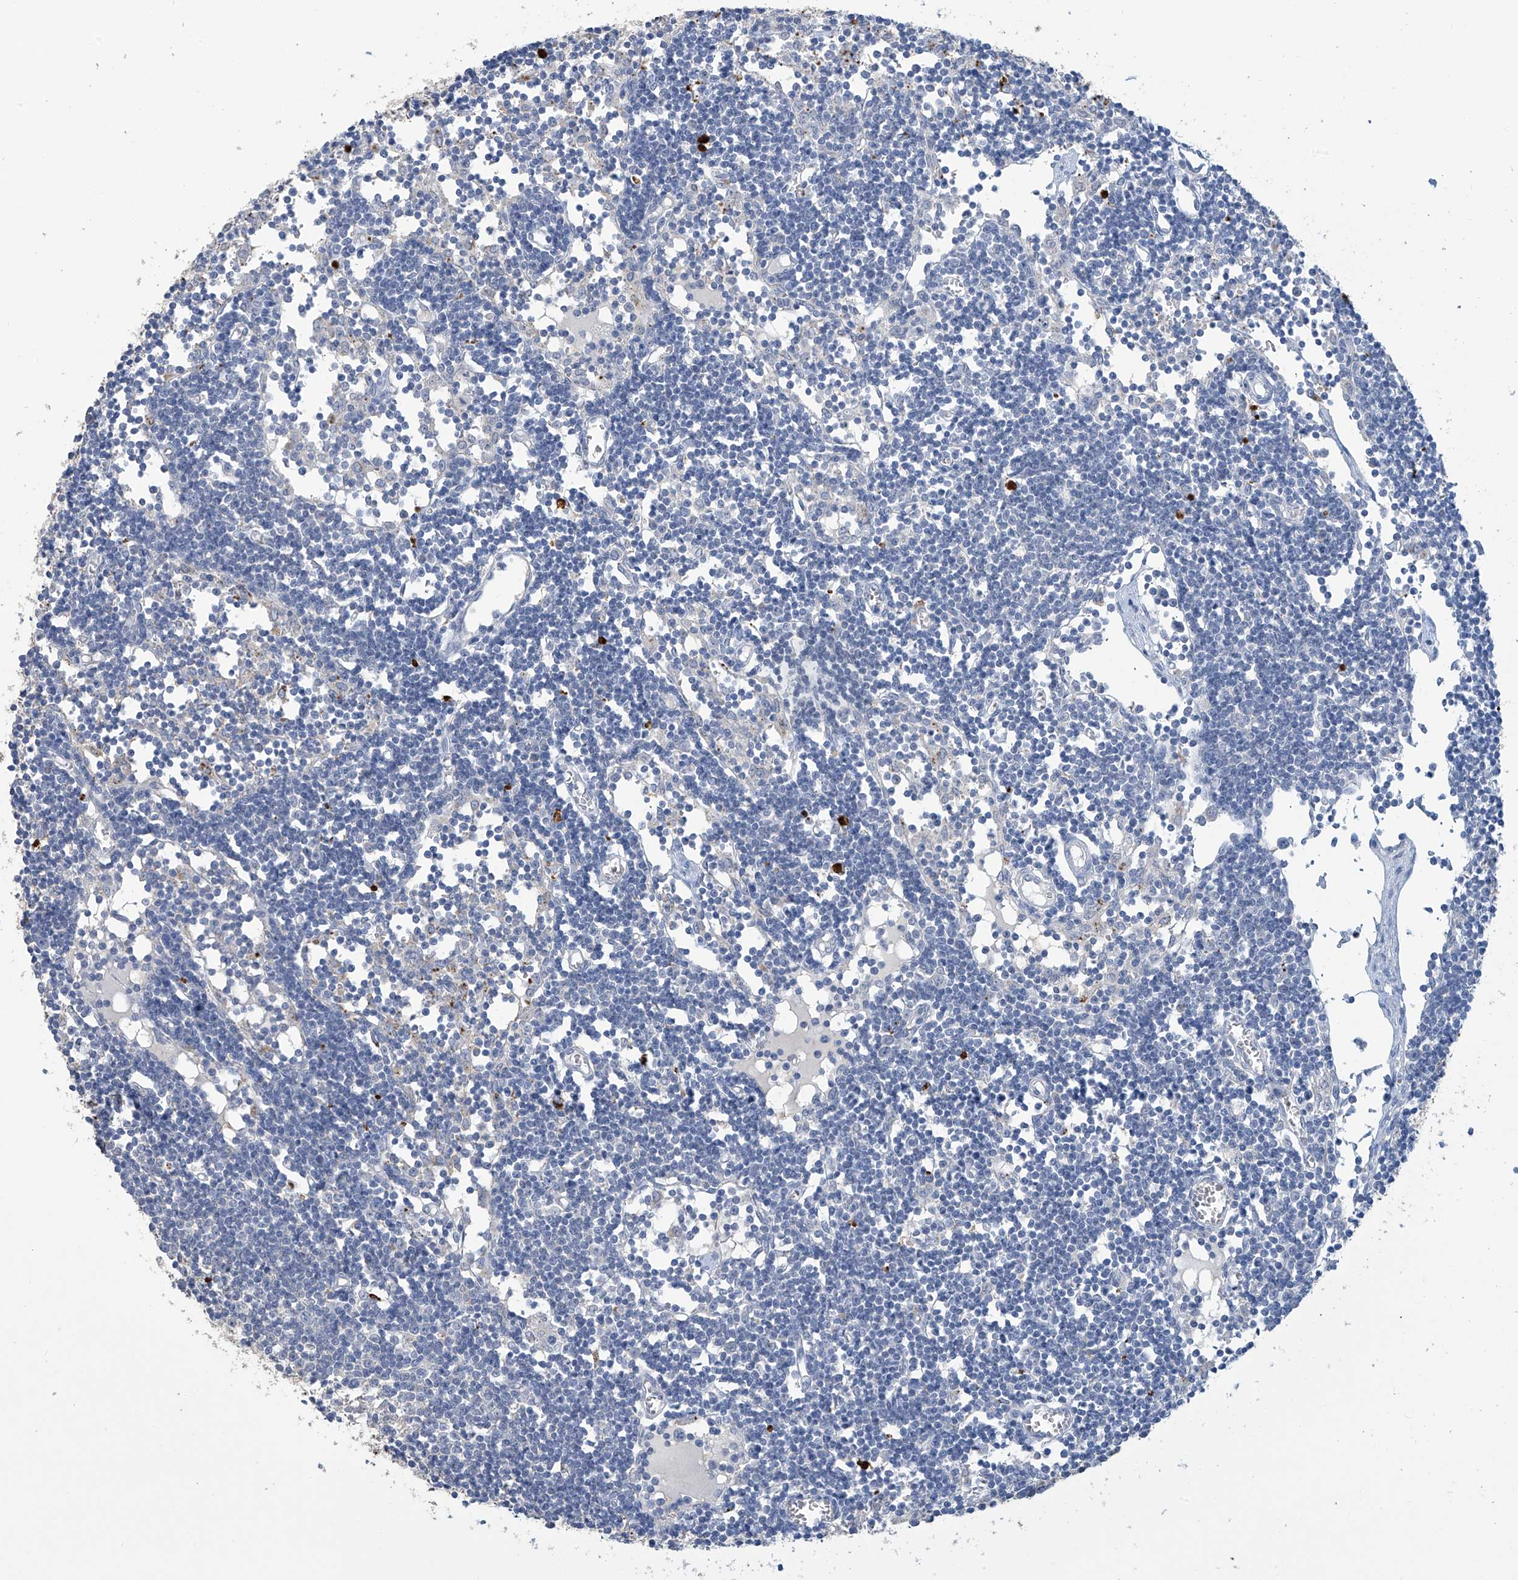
{"staining": {"intensity": "negative", "quantity": "none", "location": "none"}, "tissue": "lymph node", "cell_type": "Germinal center cells", "image_type": "normal", "snomed": [{"axis": "morphology", "description": "Normal tissue, NOS"}, {"axis": "topography", "description": "Lymph node"}], "caption": "Immunohistochemistry of unremarkable lymph node reveals no positivity in germinal center cells. (Immunohistochemistry, brightfield microscopy, high magnification).", "gene": "OGT", "patient": {"sex": "female", "age": 11}}